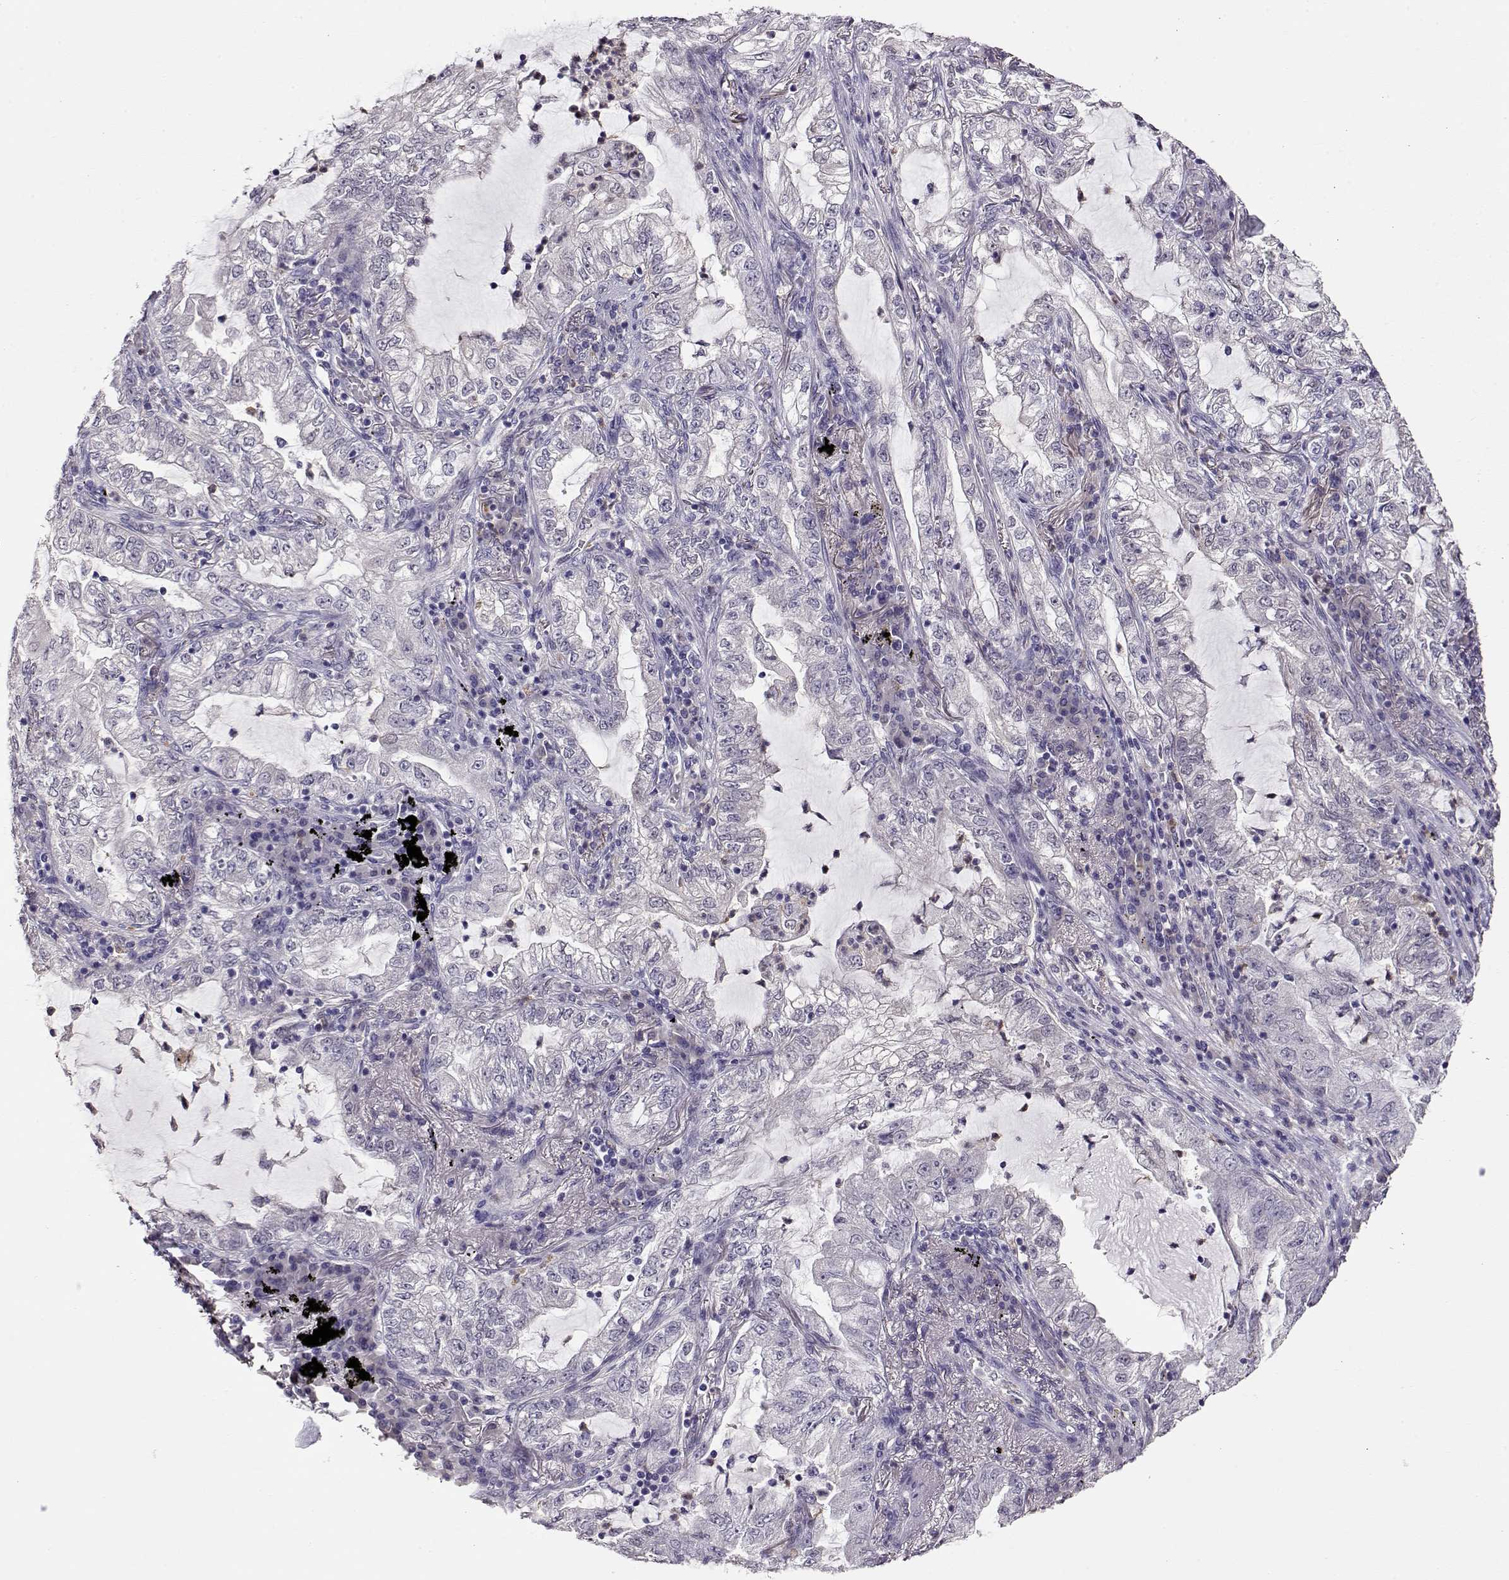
{"staining": {"intensity": "negative", "quantity": "none", "location": "none"}, "tissue": "lung cancer", "cell_type": "Tumor cells", "image_type": "cancer", "snomed": [{"axis": "morphology", "description": "Adenocarcinoma, NOS"}, {"axis": "topography", "description": "Lung"}], "caption": "Immunohistochemical staining of lung adenocarcinoma demonstrates no significant staining in tumor cells. (DAB (3,3'-diaminobenzidine) immunohistochemistry (IHC) with hematoxylin counter stain).", "gene": "CCR8", "patient": {"sex": "female", "age": 73}}